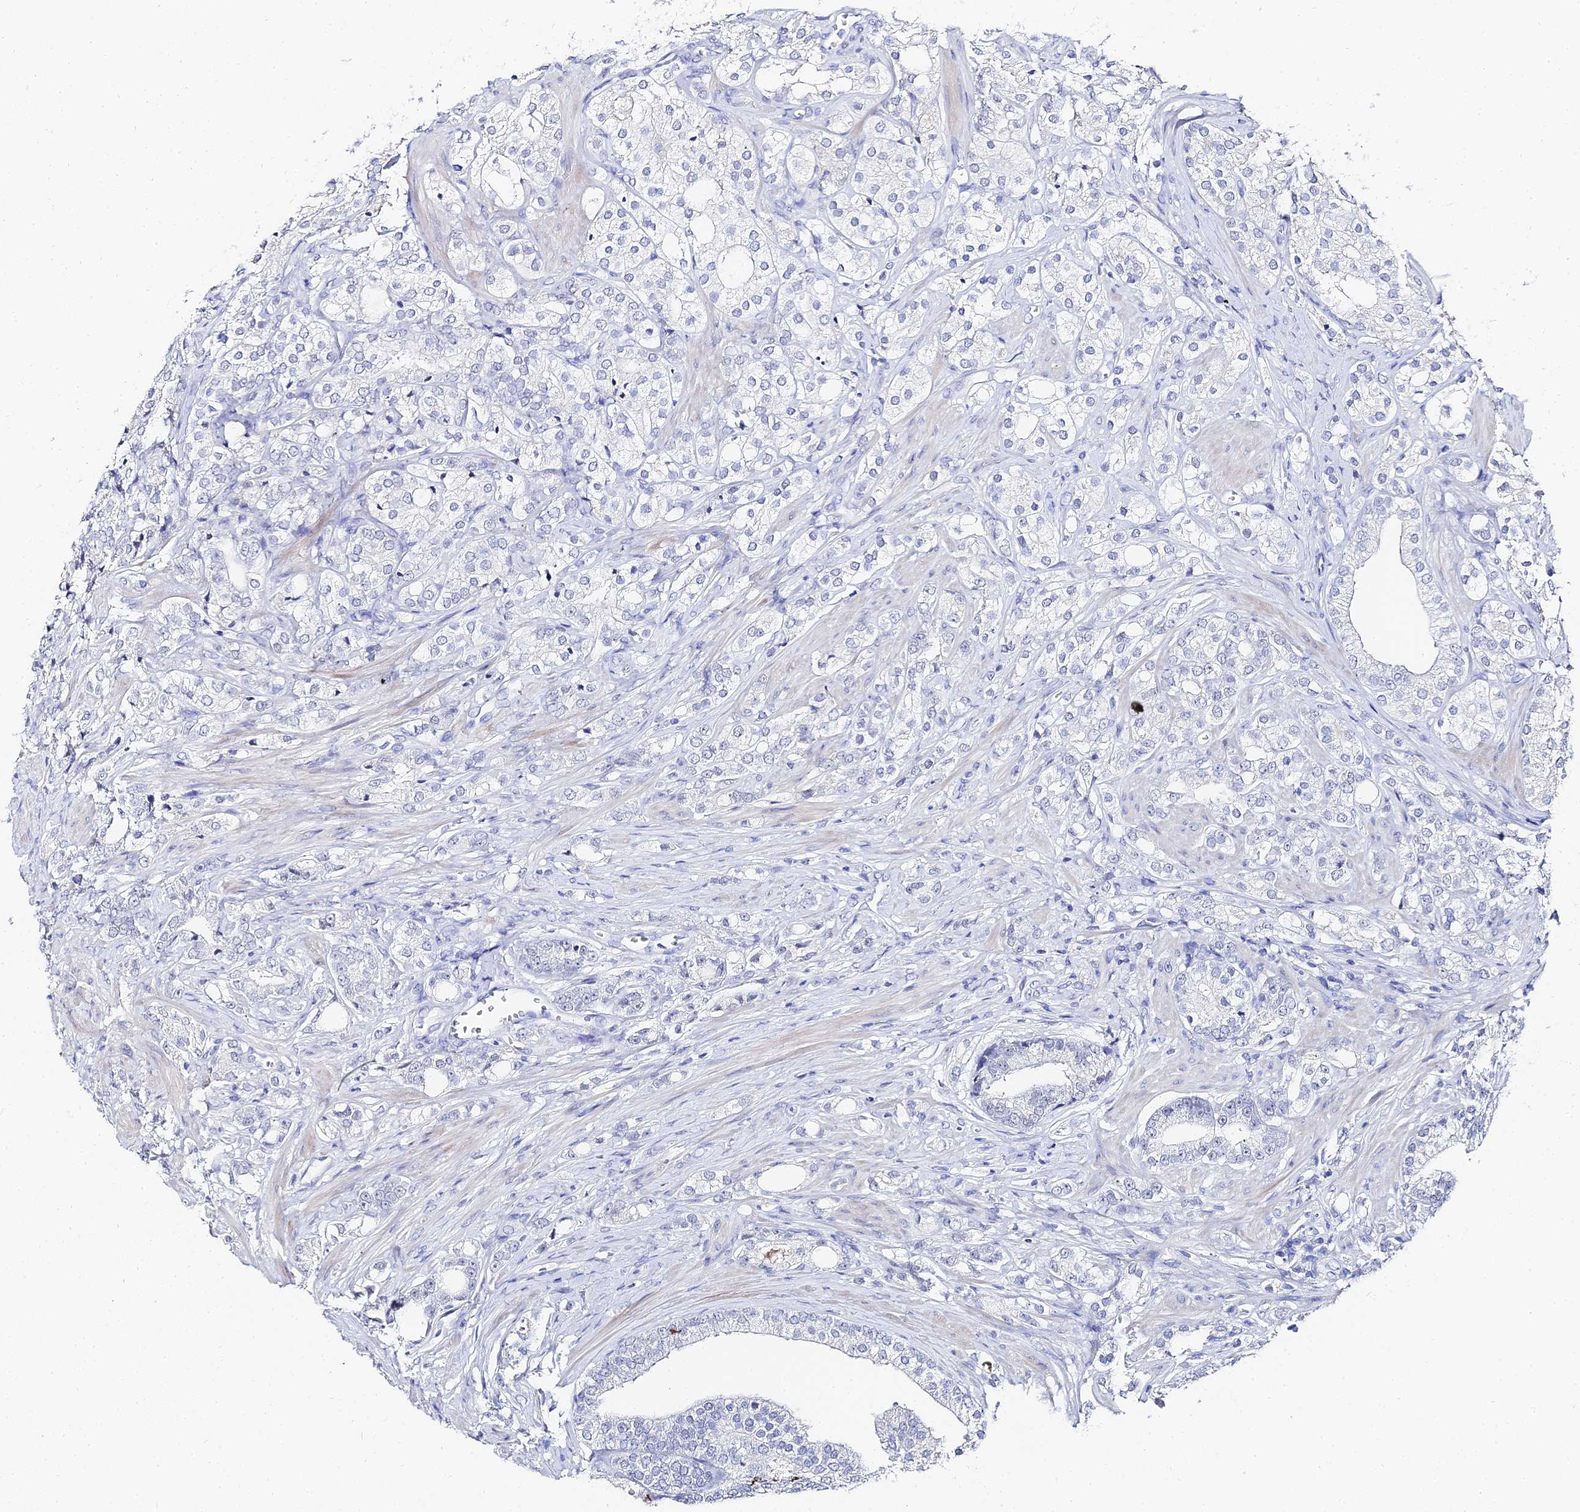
{"staining": {"intensity": "negative", "quantity": "none", "location": "none"}, "tissue": "prostate cancer", "cell_type": "Tumor cells", "image_type": "cancer", "snomed": [{"axis": "morphology", "description": "Adenocarcinoma, High grade"}, {"axis": "topography", "description": "Prostate"}], "caption": "There is no significant positivity in tumor cells of prostate high-grade adenocarcinoma.", "gene": "KRT17", "patient": {"sex": "male", "age": 50}}